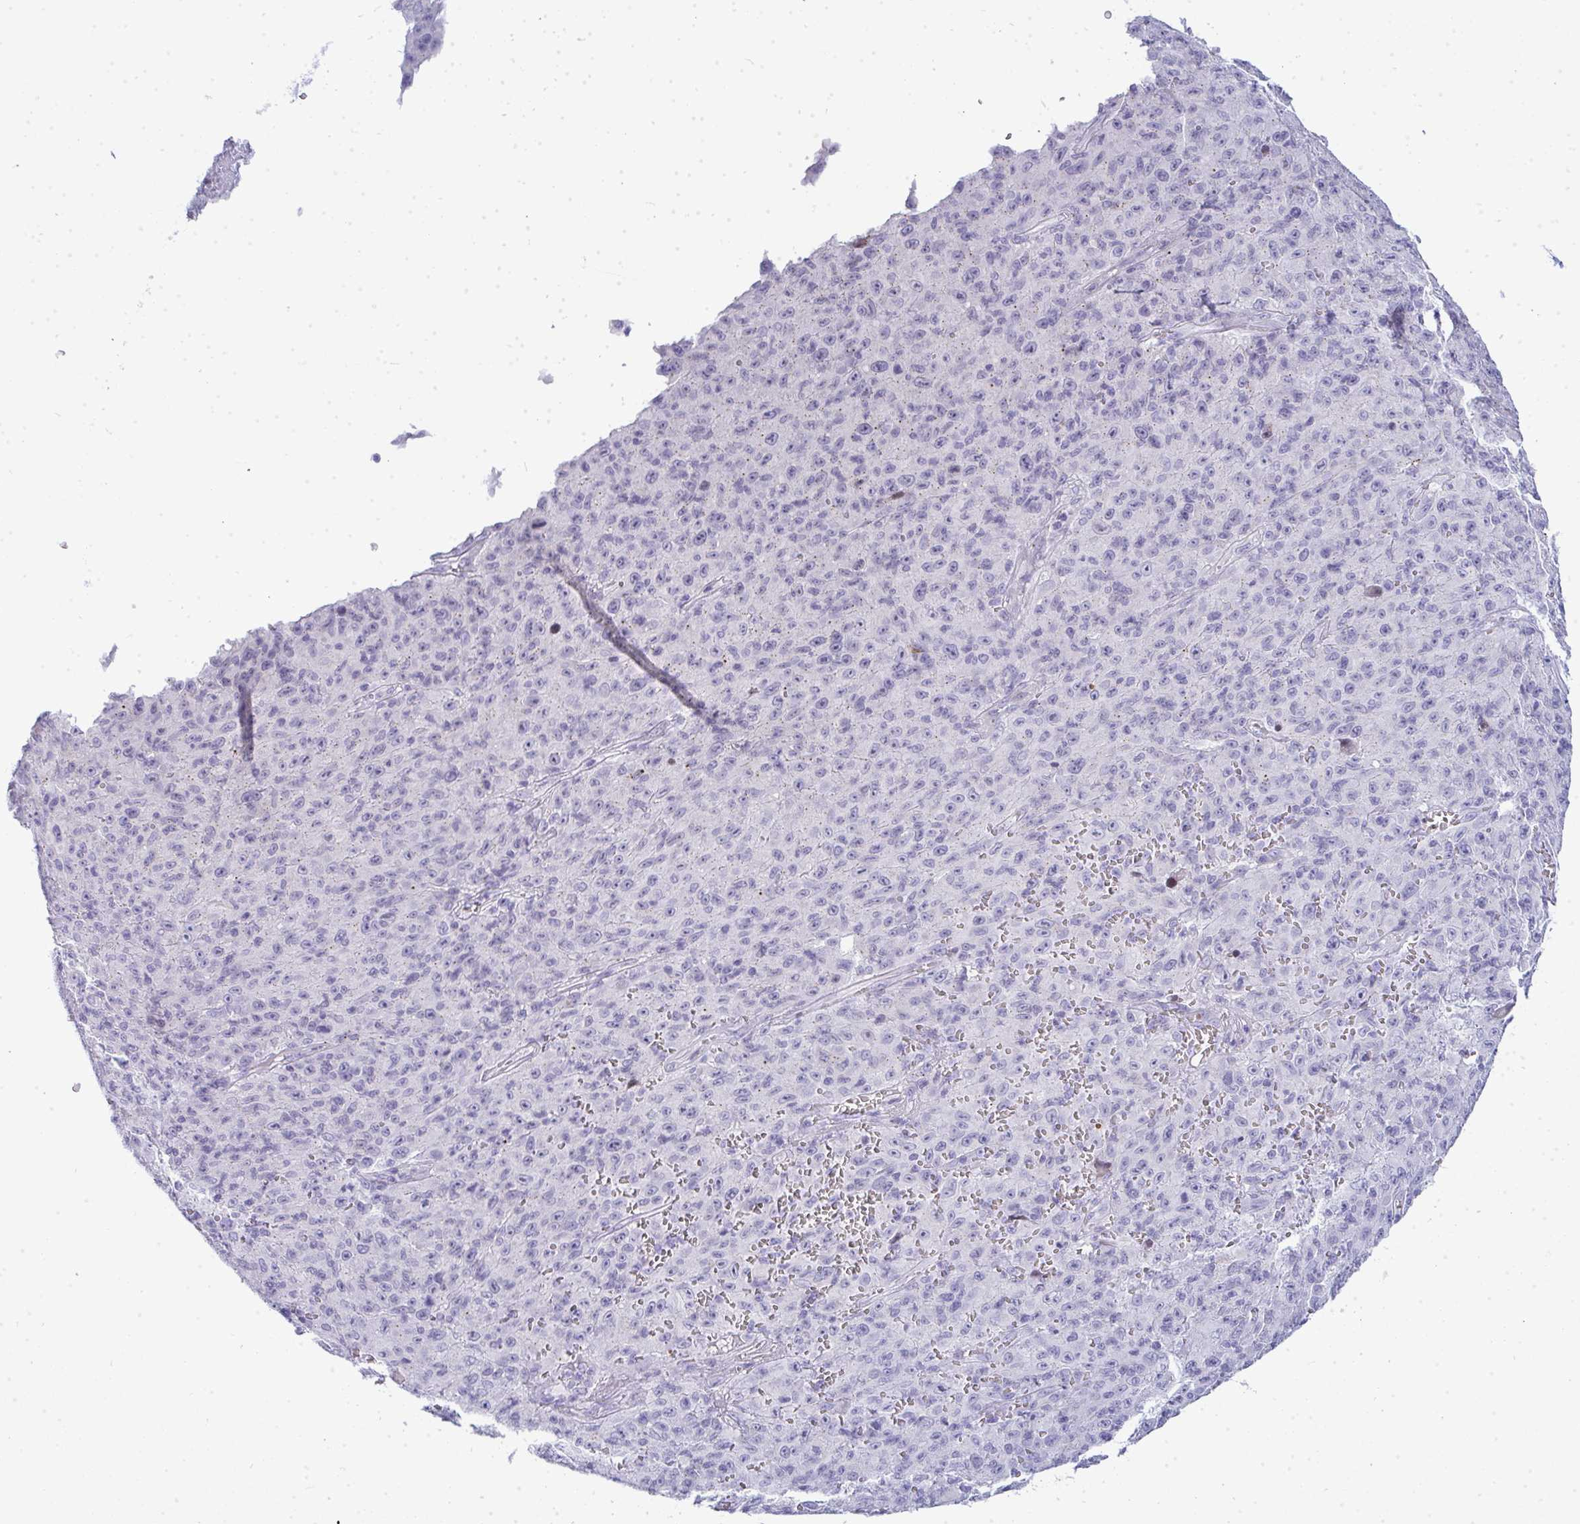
{"staining": {"intensity": "negative", "quantity": "none", "location": "none"}, "tissue": "melanoma", "cell_type": "Tumor cells", "image_type": "cancer", "snomed": [{"axis": "morphology", "description": "Malignant melanoma, NOS"}, {"axis": "topography", "description": "Skin"}], "caption": "Immunohistochemical staining of human melanoma shows no significant expression in tumor cells.", "gene": "ZNF182", "patient": {"sex": "male", "age": 46}}